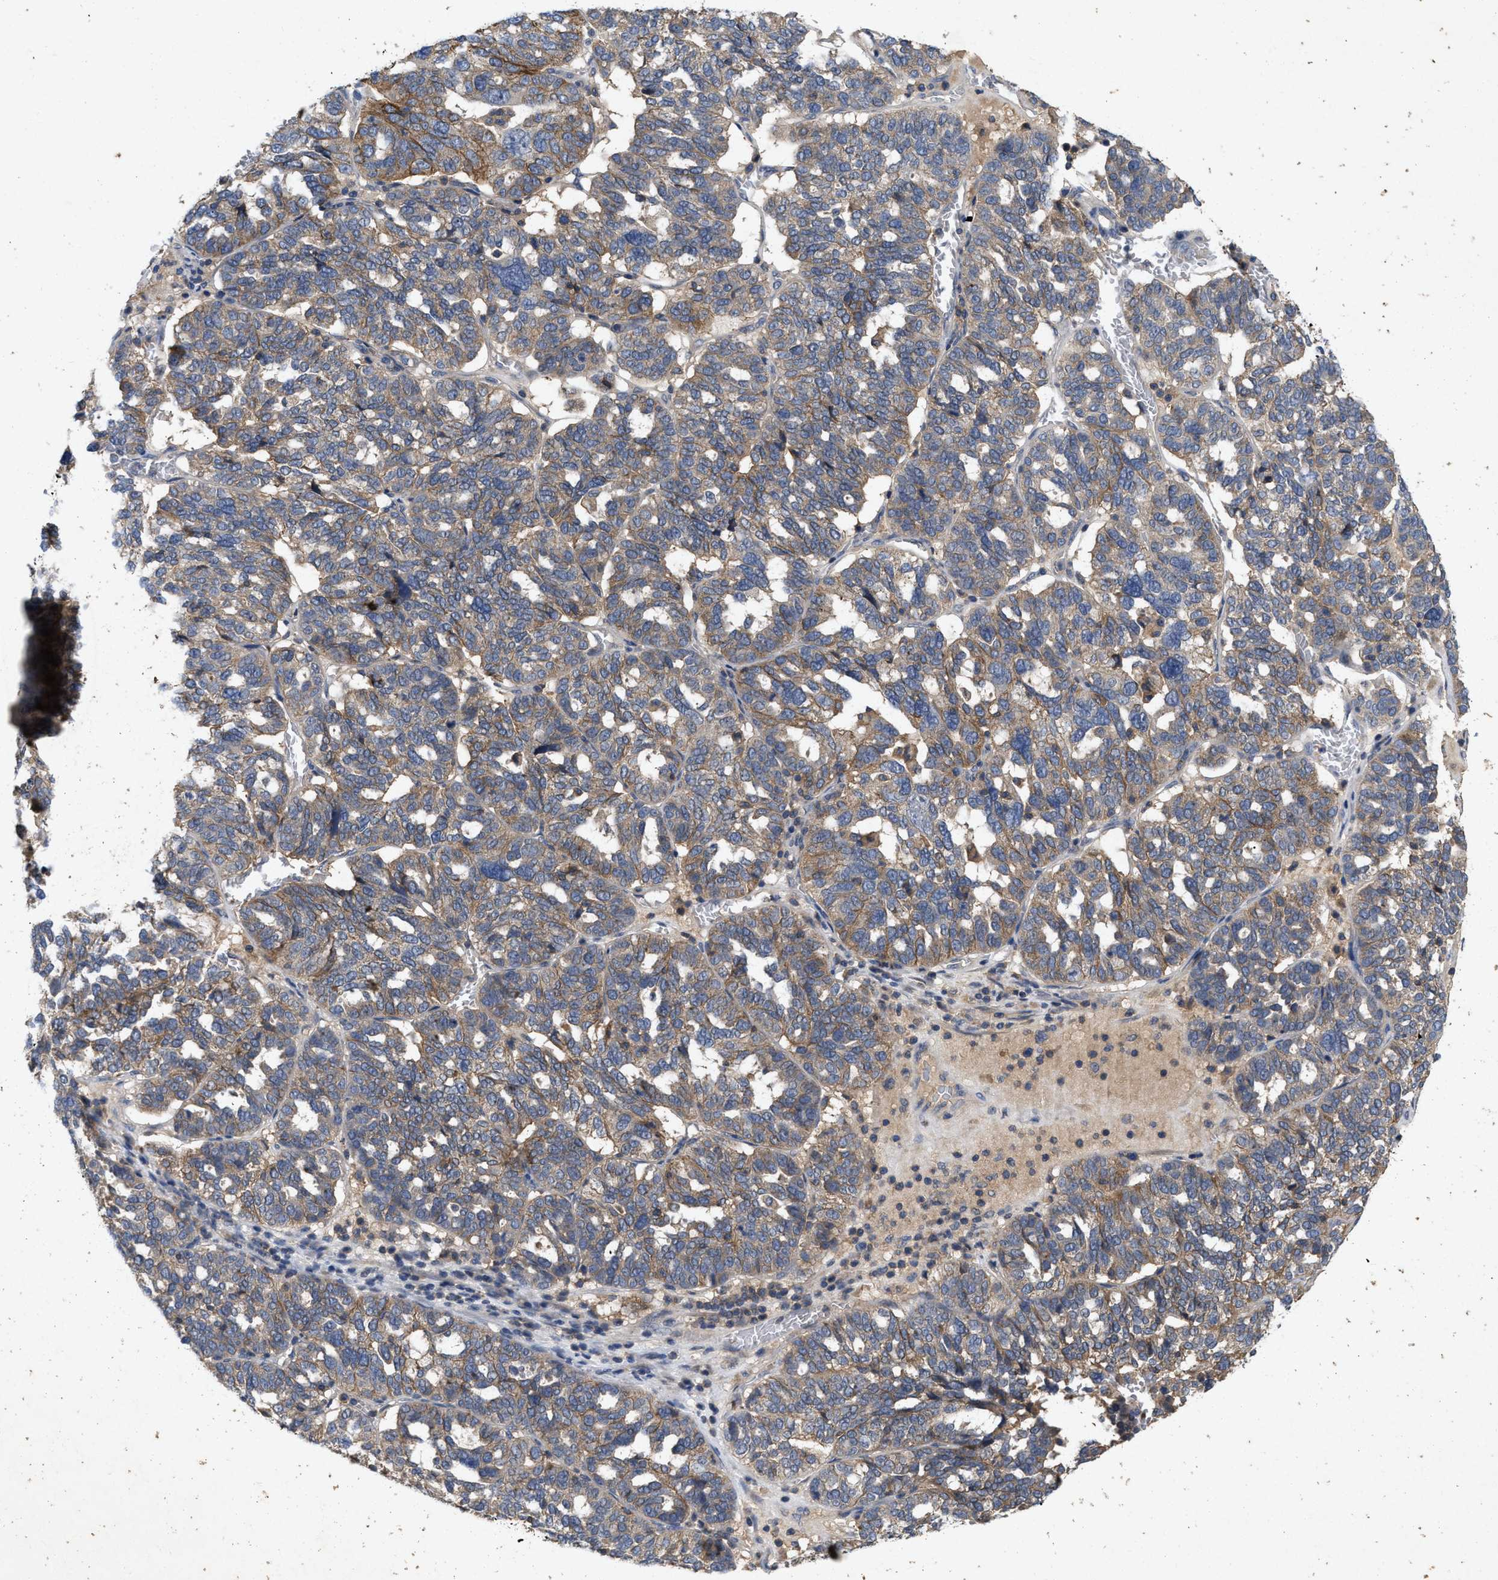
{"staining": {"intensity": "moderate", "quantity": ">75%", "location": "cytoplasmic/membranous"}, "tissue": "ovarian cancer", "cell_type": "Tumor cells", "image_type": "cancer", "snomed": [{"axis": "morphology", "description": "Cystadenocarcinoma, serous, NOS"}, {"axis": "topography", "description": "Ovary"}], "caption": "Ovarian serous cystadenocarcinoma was stained to show a protein in brown. There is medium levels of moderate cytoplasmic/membranous positivity in approximately >75% of tumor cells.", "gene": "LPAR2", "patient": {"sex": "female", "age": 59}}